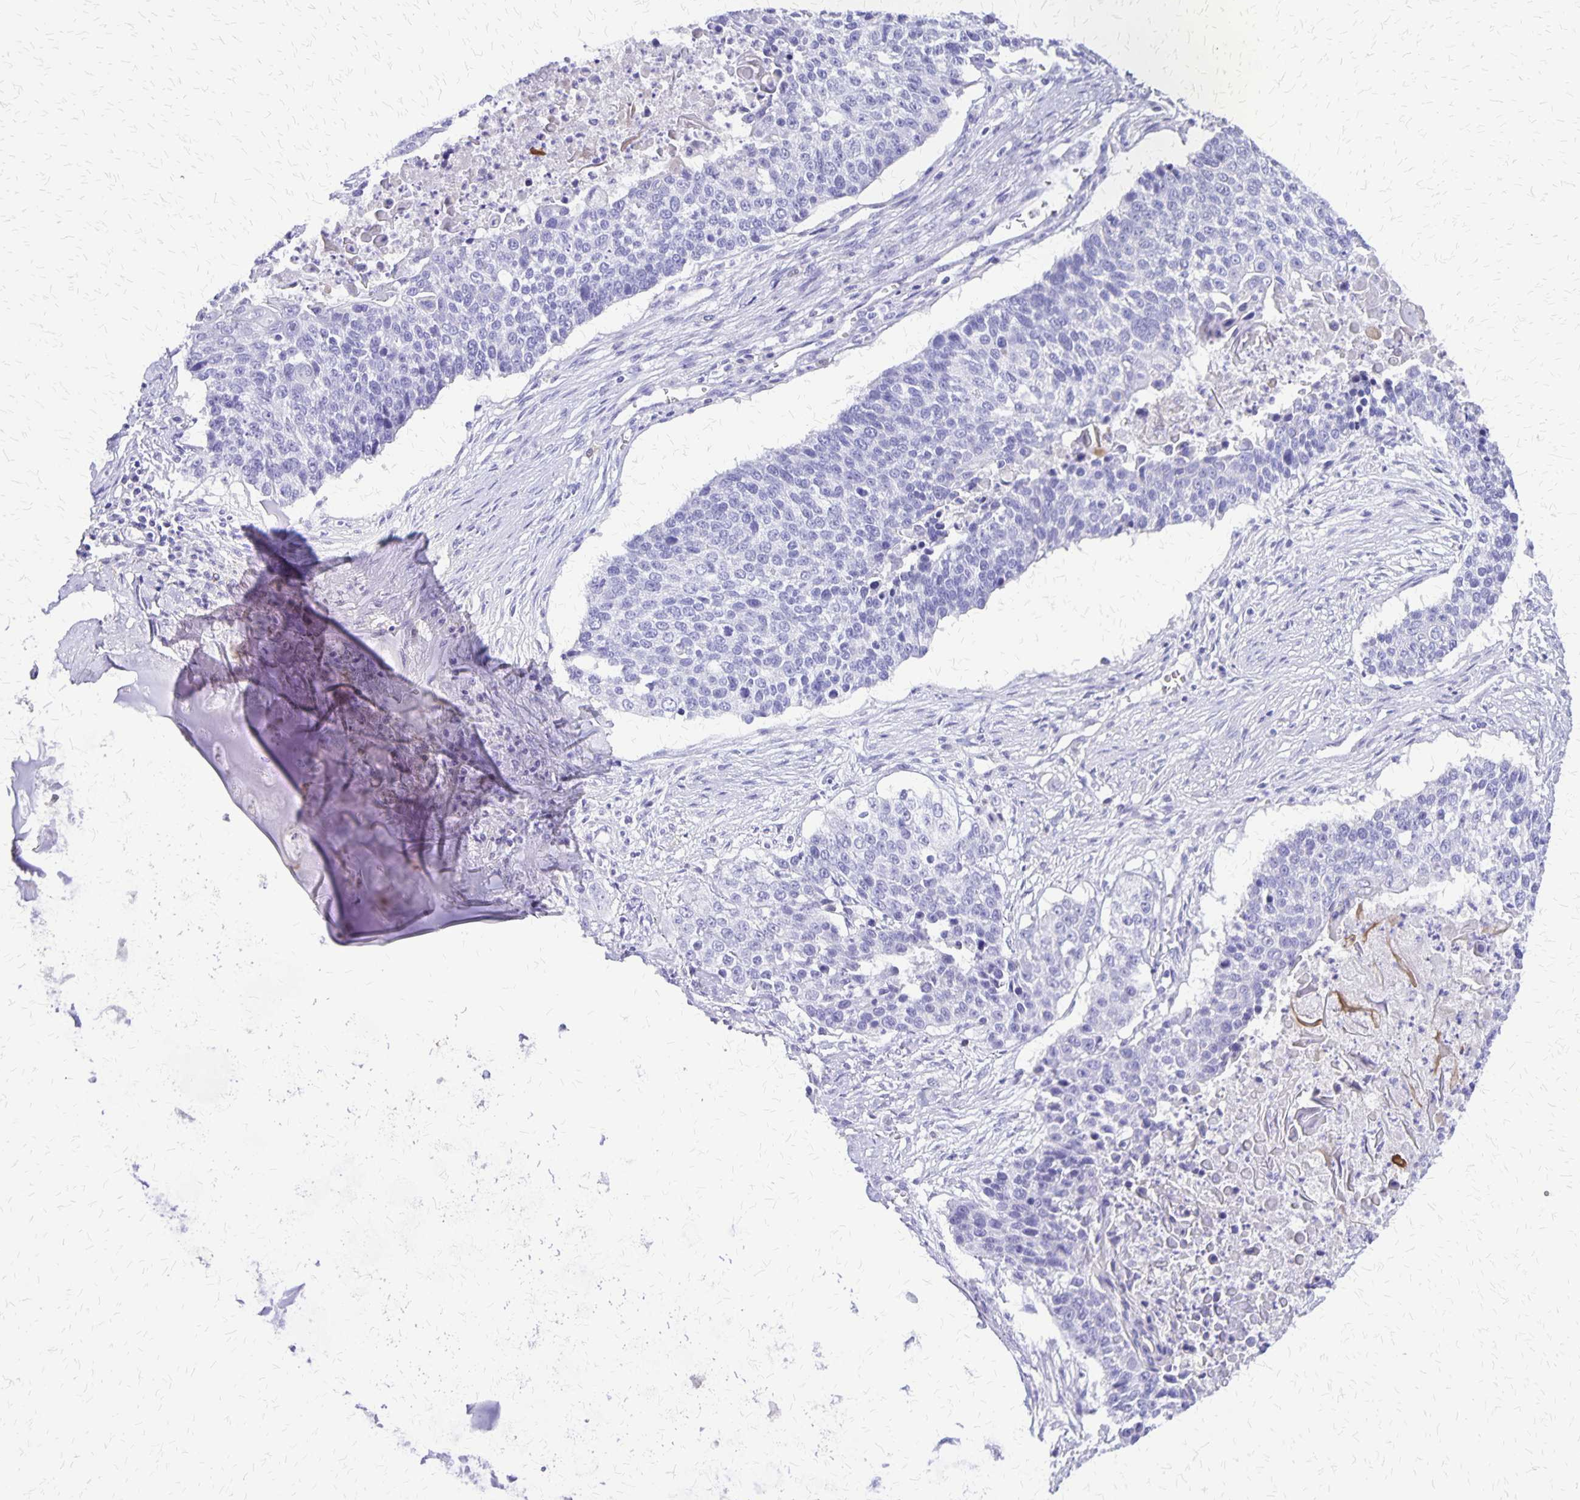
{"staining": {"intensity": "negative", "quantity": "none", "location": "none"}, "tissue": "lung cancer", "cell_type": "Tumor cells", "image_type": "cancer", "snomed": [{"axis": "morphology", "description": "Squamous cell carcinoma, NOS"}, {"axis": "morphology", "description": "Squamous cell carcinoma, metastatic, NOS"}, {"axis": "topography", "description": "Lung"}, {"axis": "topography", "description": "Pleura, NOS"}], "caption": "There is no significant expression in tumor cells of metastatic squamous cell carcinoma (lung). (Stains: DAB immunohistochemistry with hematoxylin counter stain, Microscopy: brightfield microscopy at high magnification).", "gene": "SLC13A2", "patient": {"sex": "male", "age": 72}}